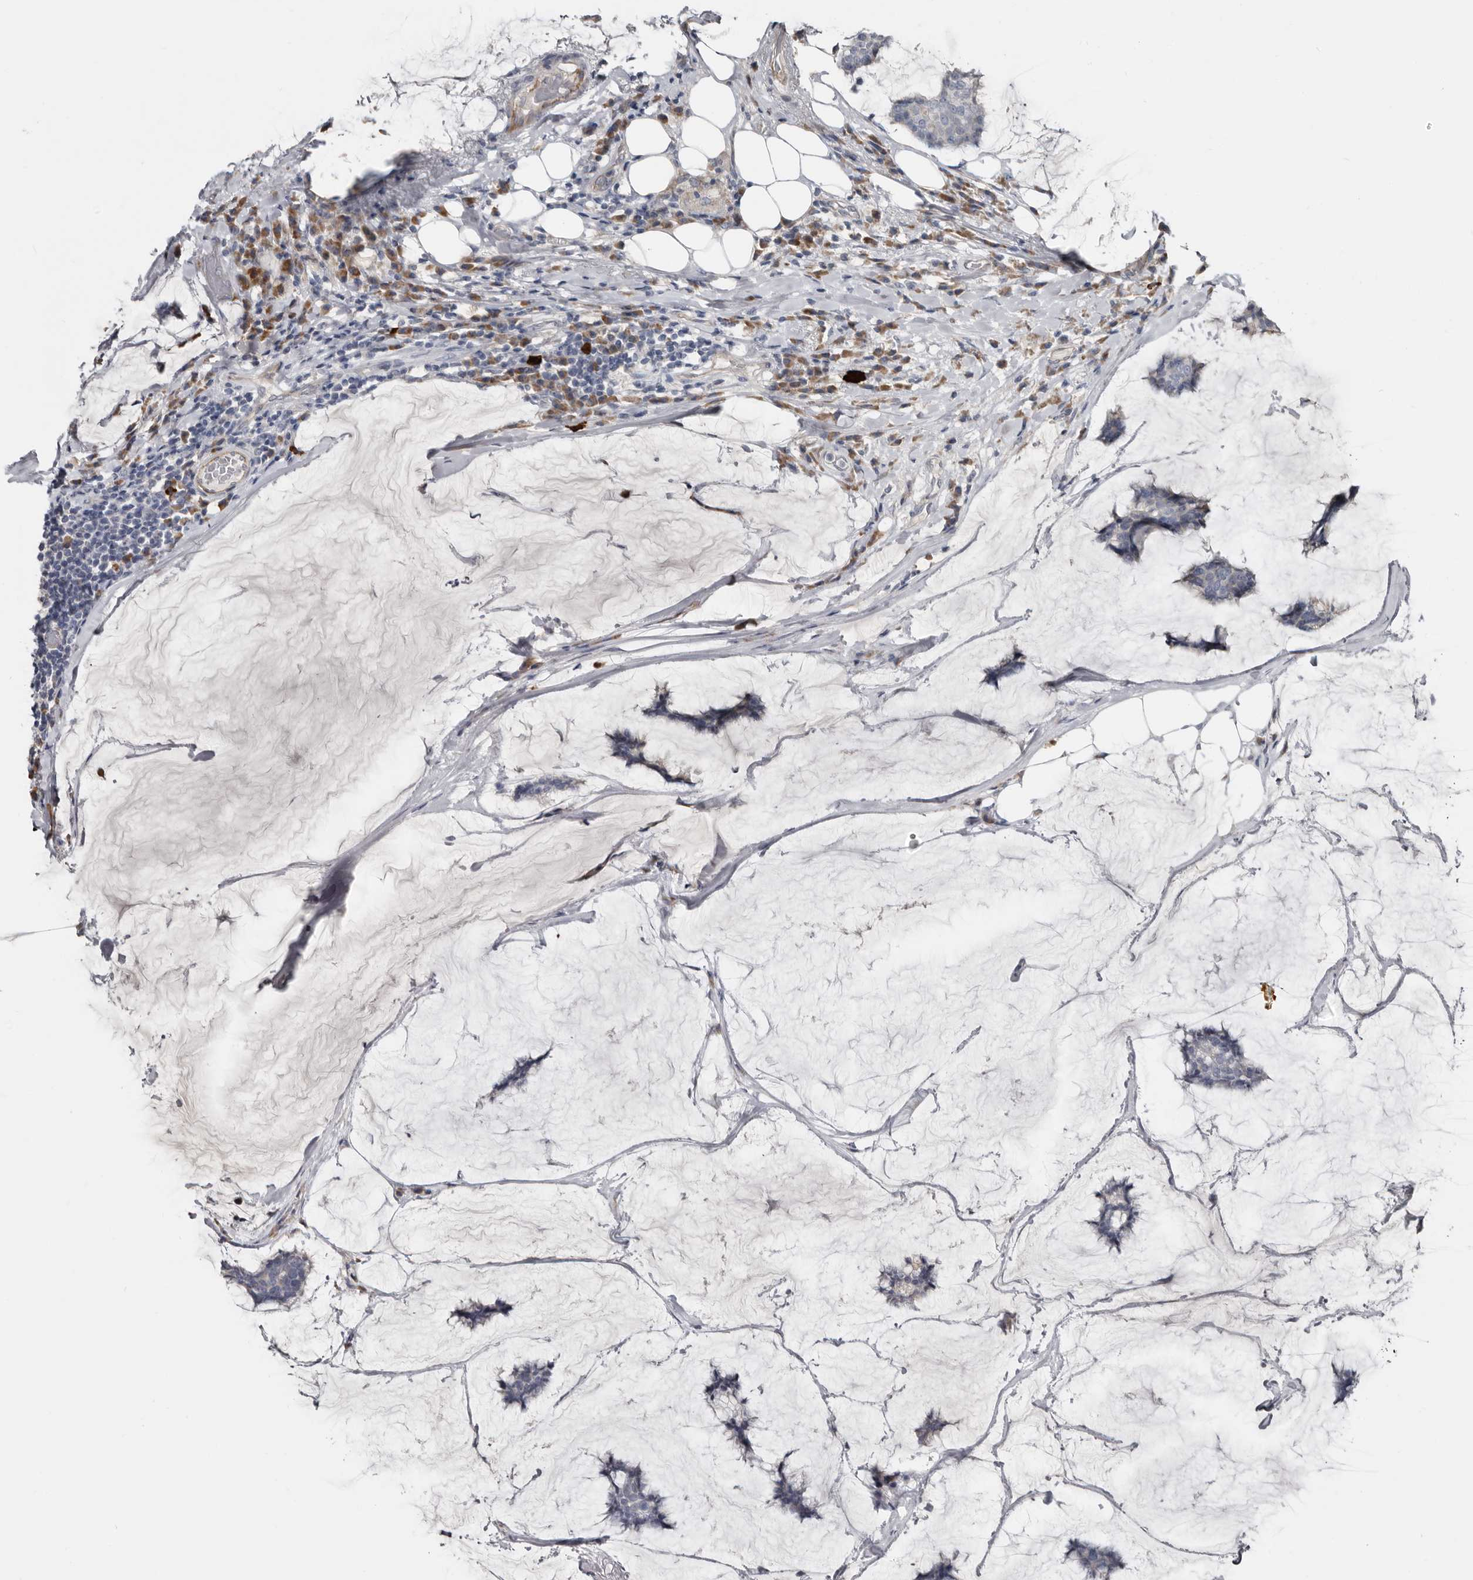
{"staining": {"intensity": "negative", "quantity": "none", "location": "none"}, "tissue": "breast cancer", "cell_type": "Tumor cells", "image_type": "cancer", "snomed": [{"axis": "morphology", "description": "Duct carcinoma"}, {"axis": "topography", "description": "Breast"}], "caption": "IHC micrograph of human breast cancer (infiltrating ductal carcinoma) stained for a protein (brown), which displays no positivity in tumor cells. Brightfield microscopy of IHC stained with DAB (3,3'-diaminobenzidine) (brown) and hematoxylin (blue), captured at high magnification.", "gene": "ZNF114", "patient": {"sex": "female", "age": 93}}